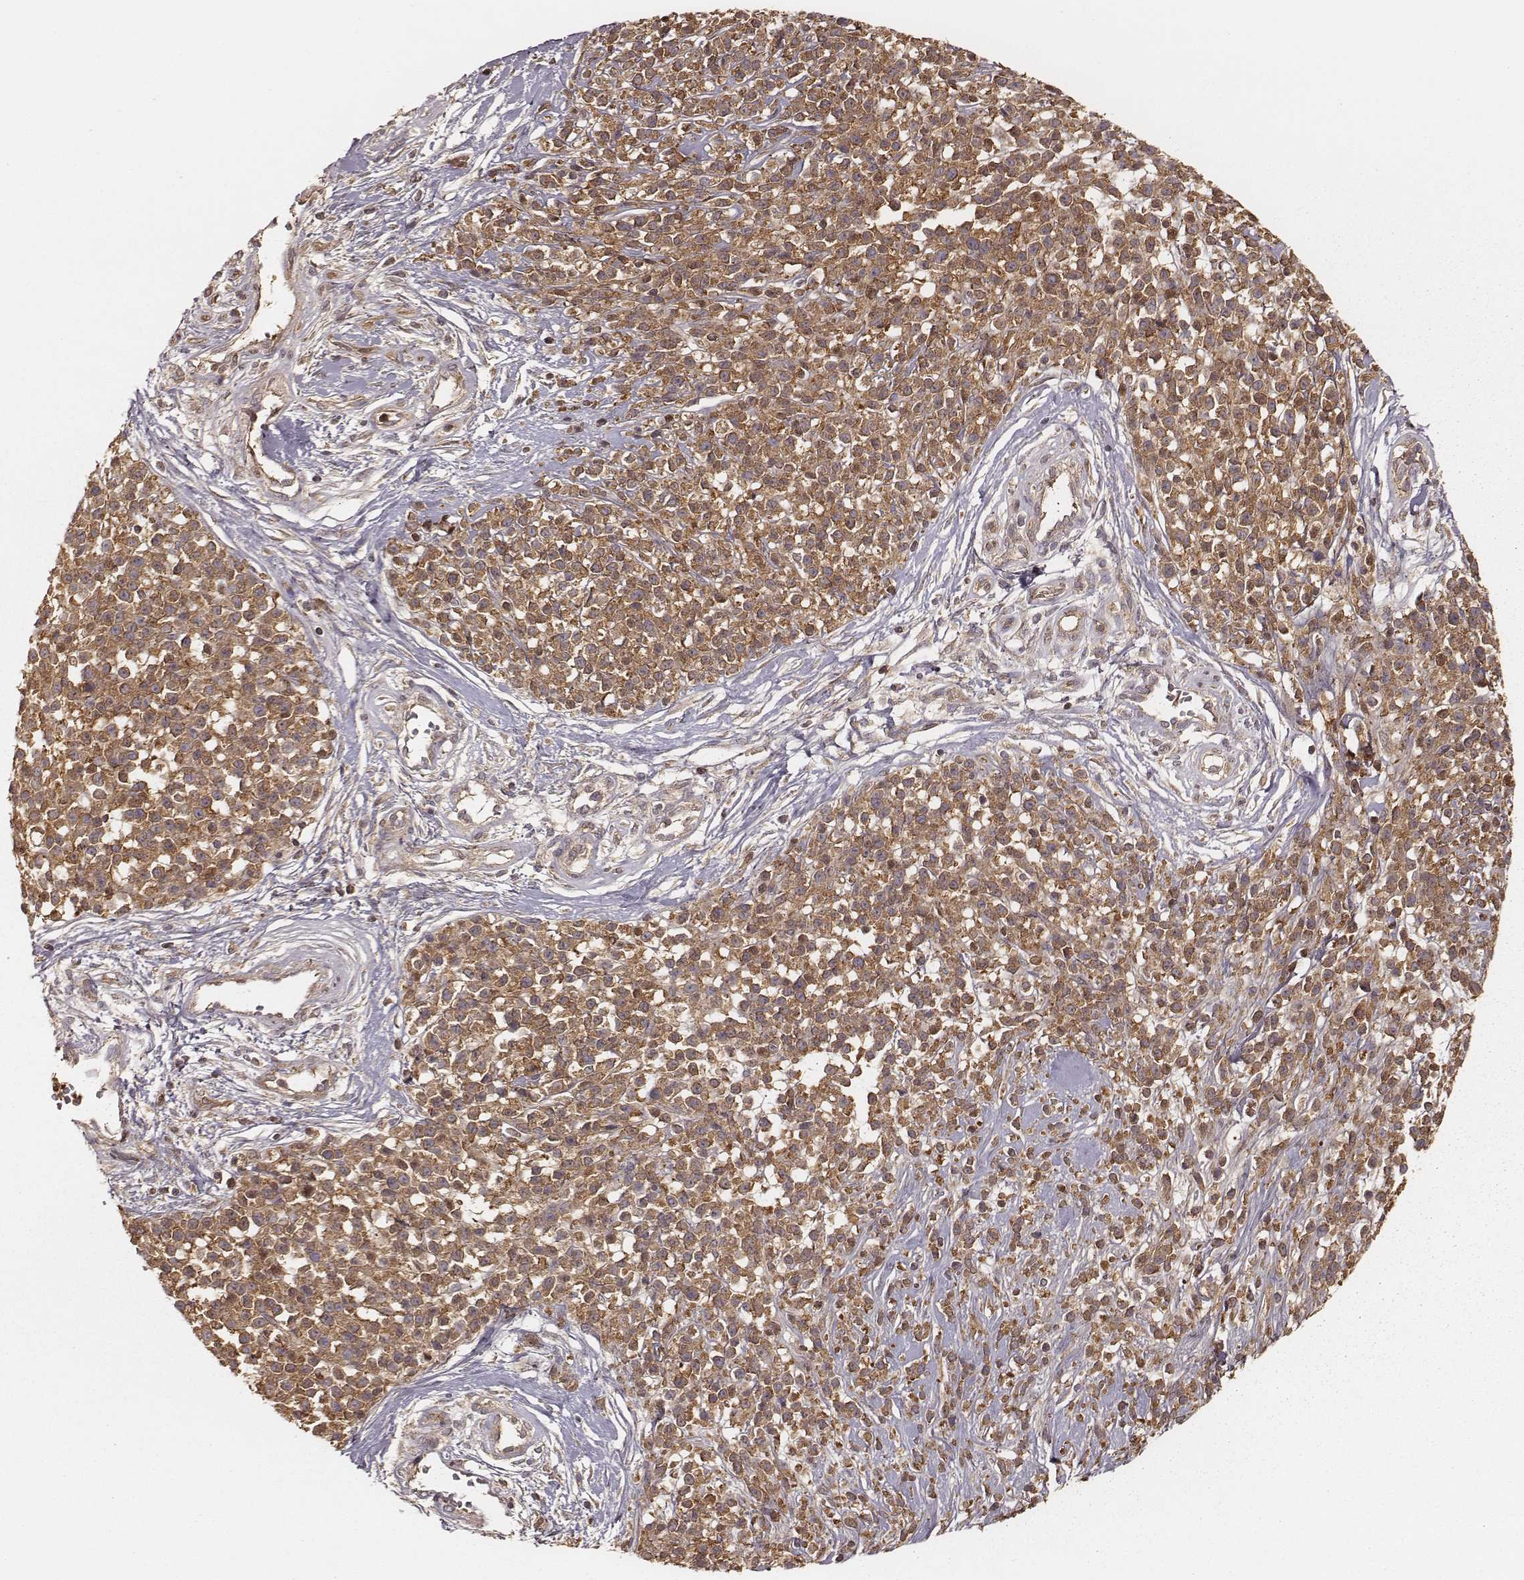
{"staining": {"intensity": "moderate", "quantity": ">75%", "location": "cytoplasmic/membranous"}, "tissue": "melanoma", "cell_type": "Tumor cells", "image_type": "cancer", "snomed": [{"axis": "morphology", "description": "Malignant melanoma, NOS"}, {"axis": "topography", "description": "Skin"}, {"axis": "topography", "description": "Skin of trunk"}], "caption": "About >75% of tumor cells in human melanoma reveal moderate cytoplasmic/membranous protein positivity as visualized by brown immunohistochemical staining.", "gene": "CARS1", "patient": {"sex": "male", "age": 74}}